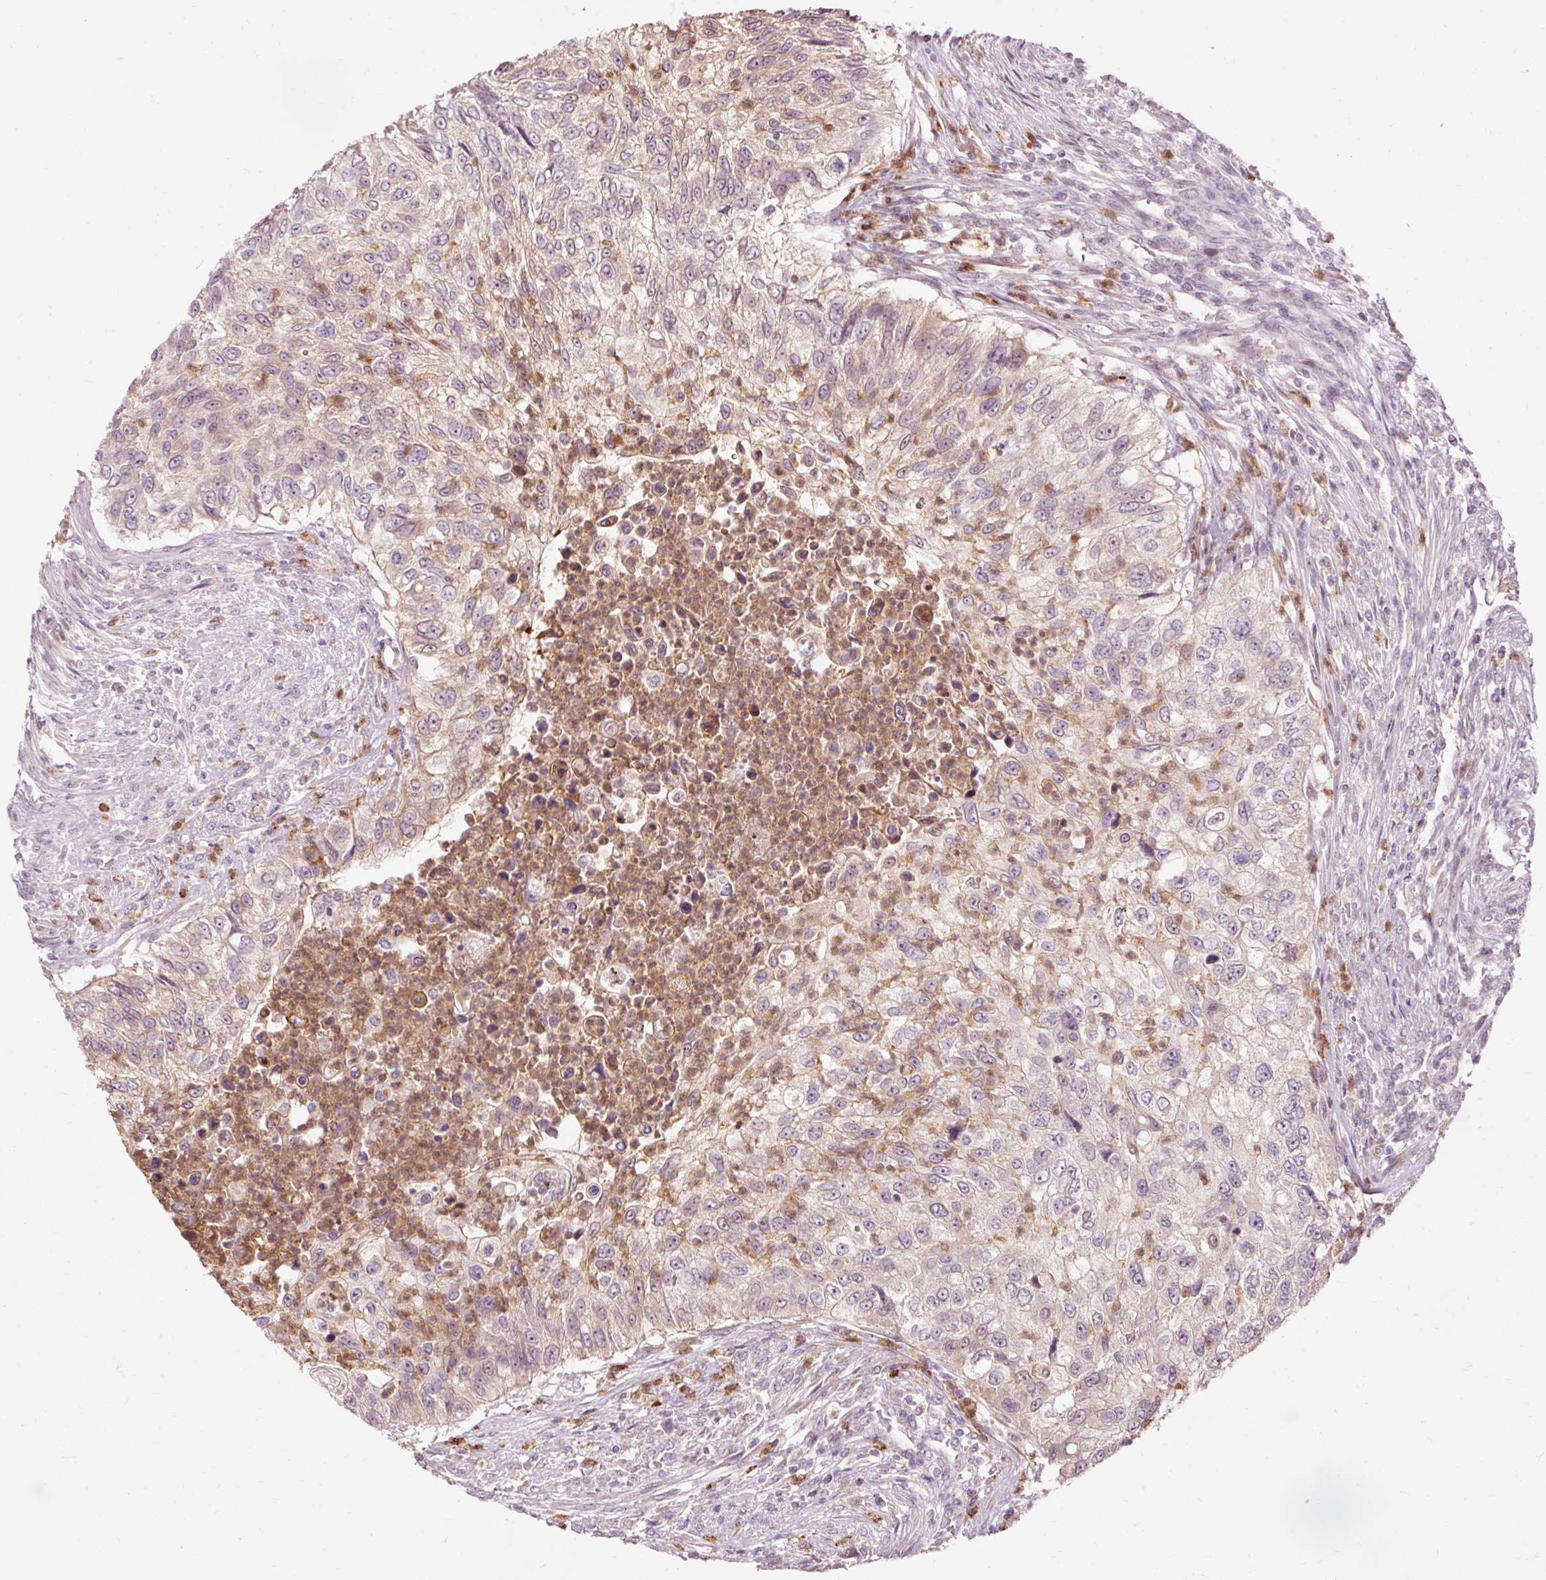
{"staining": {"intensity": "negative", "quantity": "none", "location": "none"}, "tissue": "urothelial cancer", "cell_type": "Tumor cells", "image_type": "cancer", "snomed": [{"axis": "morphology", "description": "Urothelial carcinoma, High grade"}, {"axis": "topography", "description": "Urinary bladder"}], "caption": "Immunohistochemistry of human urothelial cancer reveals no expression in tumor cells.", "gene": "PRDX5", "patient": {"sex": "female", "age": 60}}